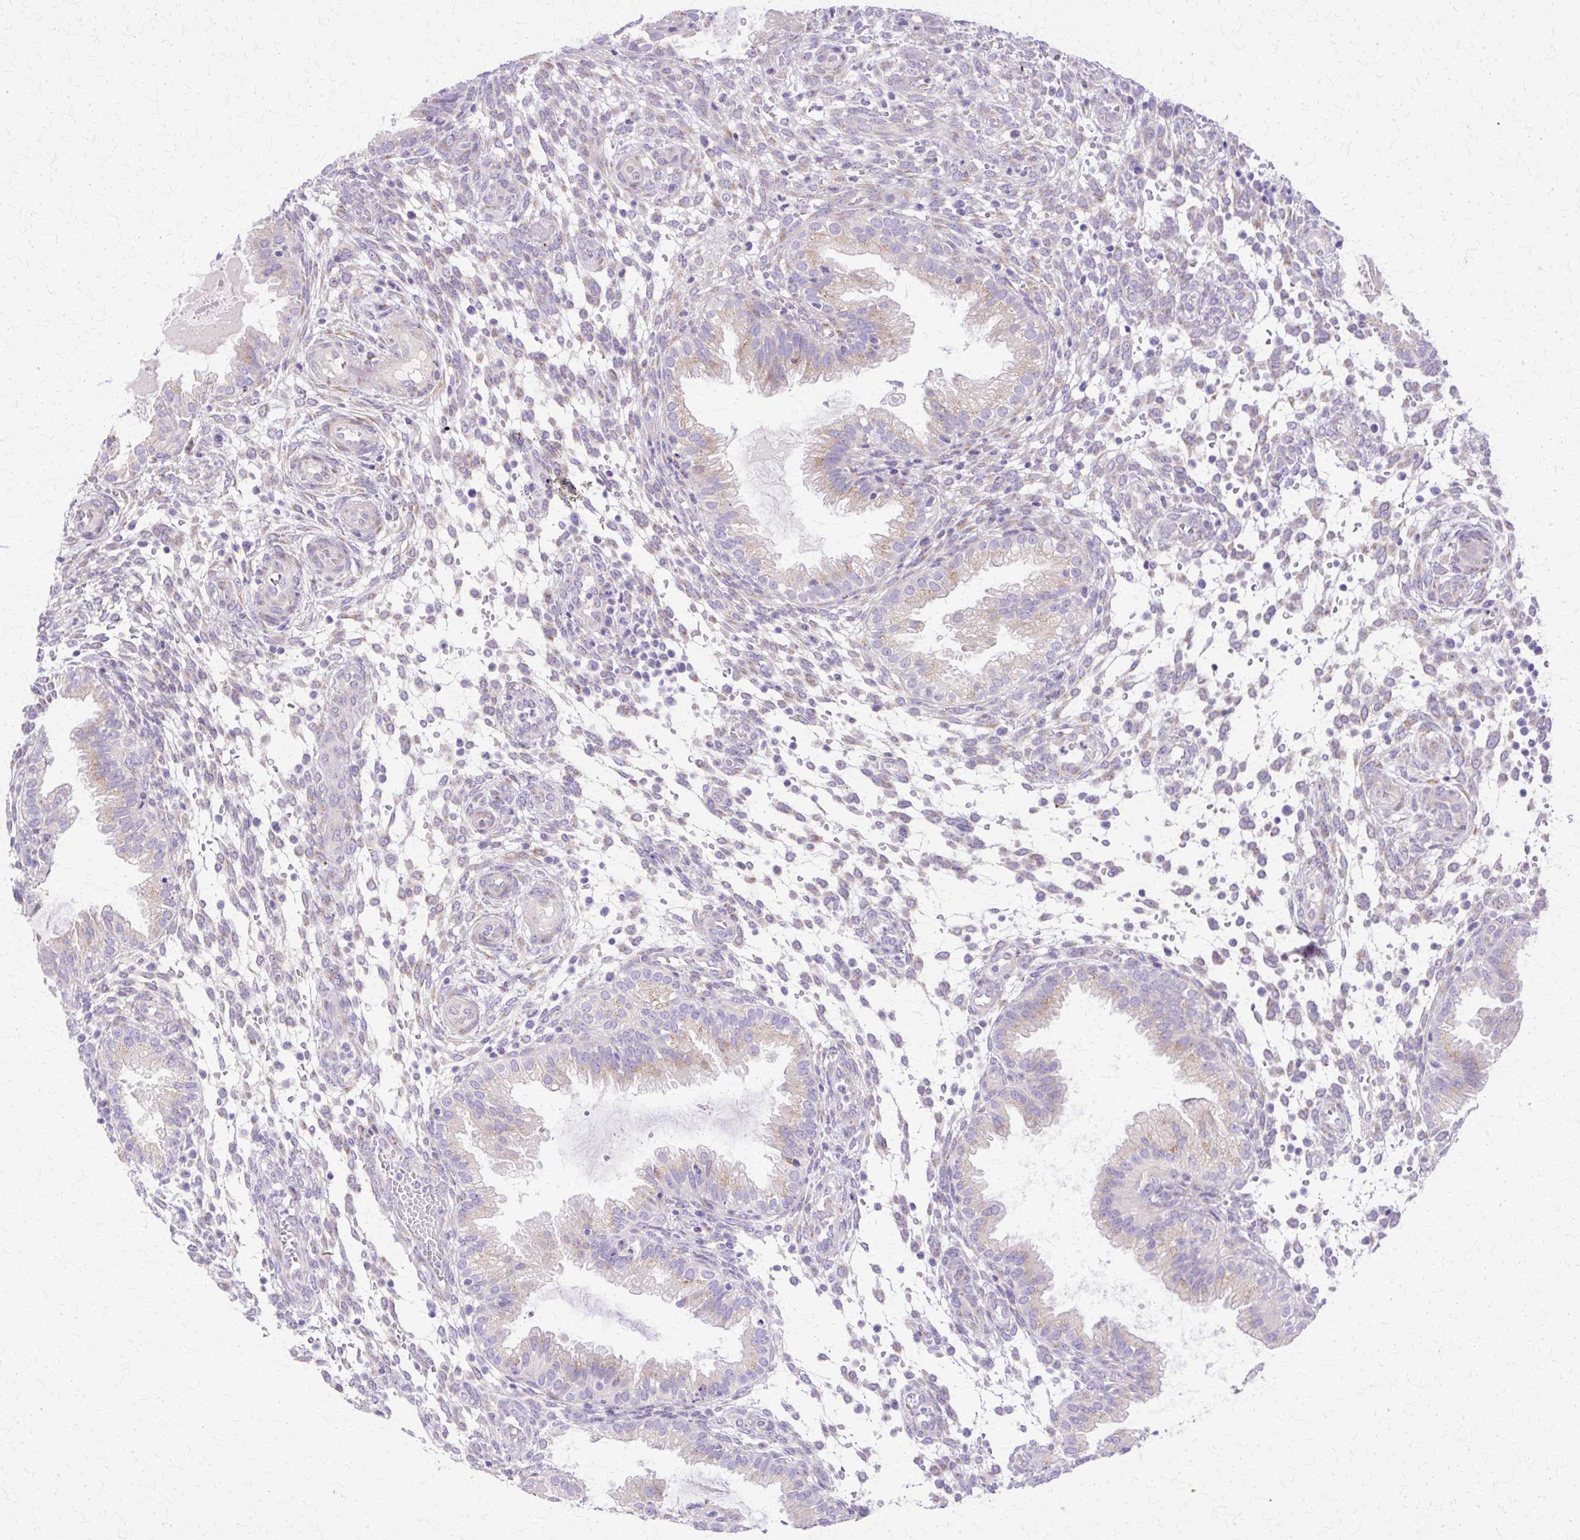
{"staining": {"intensity": "negative", "quantity": "none", "location": "none"}, "tissue": "endometrium", "cell_type": "Cells in endometrial stroma", "image_type": "normal", "snomed": [{"axis": "morphology", "description": "Normal tissue, NOS"}, {"axis": "topography", "description": "Endometrium"}], "caption": "This image is of benign endometrium stained with immunohistochemistry to label a protein in brown with the nuclei are counter-stained blue. There is no expression in cells in endometrial stroma. The staining is performed using DAB (3,3'-diaminobenzidine) brown chromogen with nuclei counter-stained in using hematoxylin.", "gene": "TBC1D3B", "patient": {"sex": "female", "age": 33}}